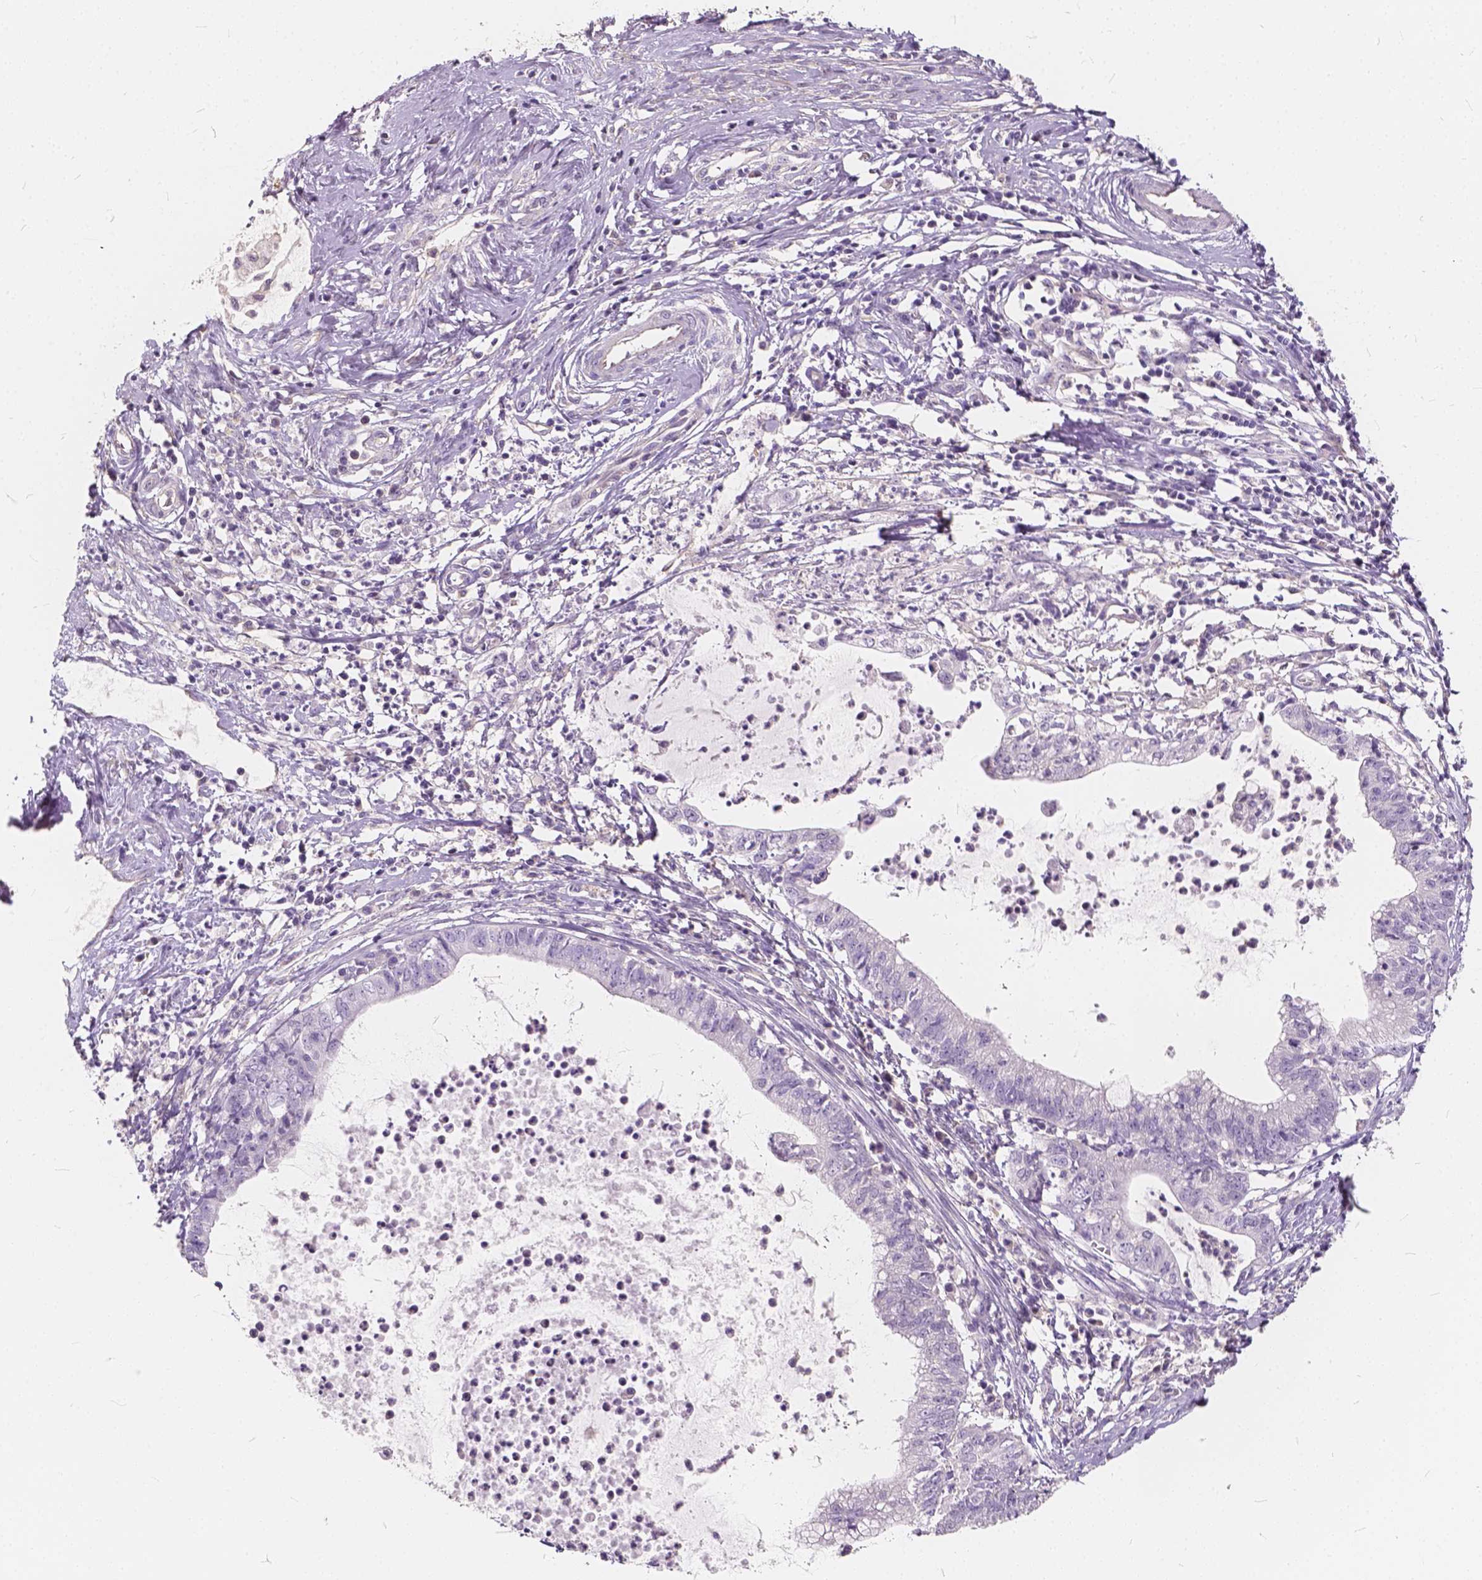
{"staining": {"intensity": "negative", "quantity": "none", "location": "none"}, "tissue": "cervical cancer", "cell_type": "Tumor cells", "image_type": "cancer", "snomed": [{"axis": "morphology", "description": "Normal tissue, NOS"}, {"axis": "morphology", "description": "Adenocarcinoma, NOS"}, {"axis": "topography", "description": "Cervix"}], "caption": "DAB immunohistochemical staining of cervical adenocarcinoma displays no significant expression in tumor cells.", "gene": "KIAA0513", "patient": {"sex": "female", "age": 38}}